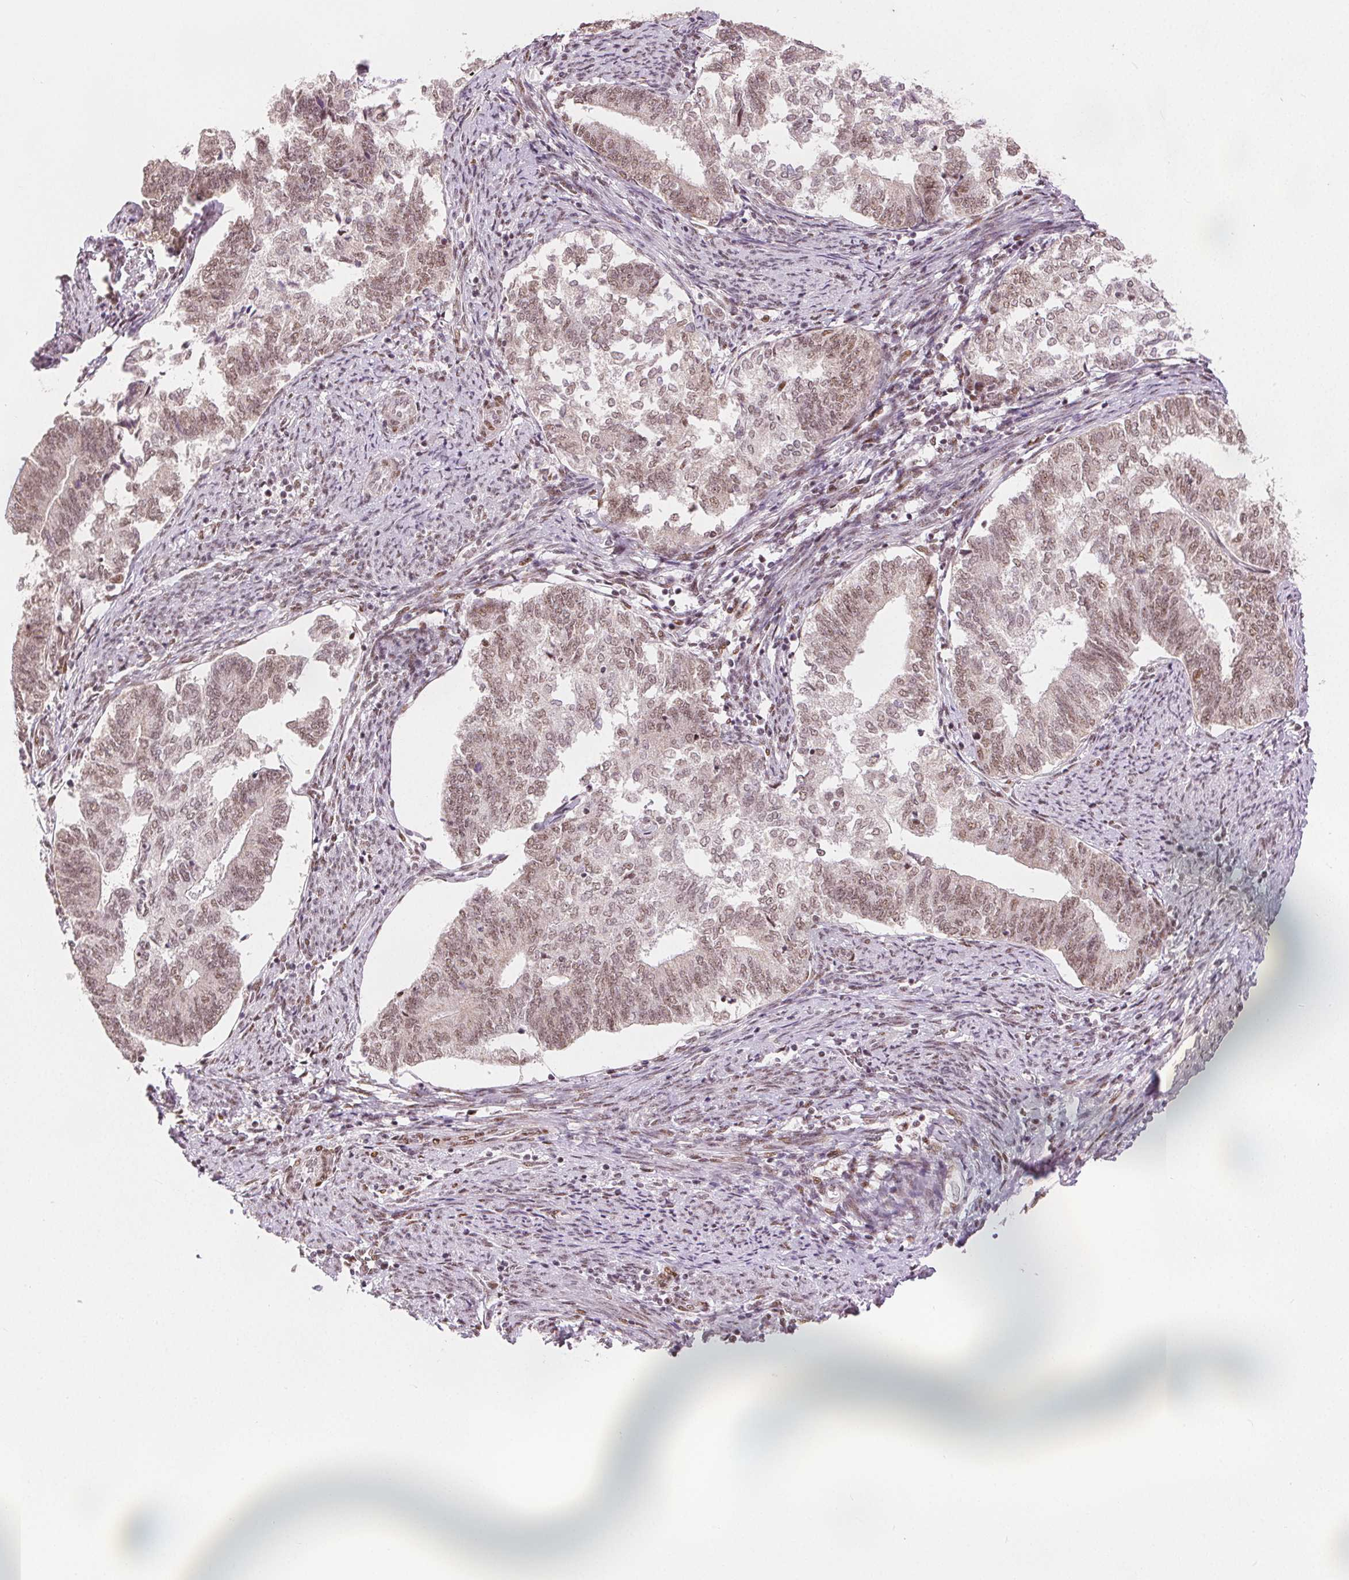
{"staining": {"intensity": "moderate", "quantity": ">75%", "location": "nuclear"}, "tissue": "endometrial cancer", "cell_type": "Tumor cells", "image_type": "cancer", "snomed": [{"axis": "morphology", "description": "Adenocarcinoma, NOS"}, {"axis": "topography", "description": "Endometrium"}], "caption": "There is medium levels of moderate nuclear positivity in tumor cells of endometrial cancer, as demonstrated by immunohistochemical staining (brown color).", "gene": "ZNF703", "patient": {"sex": "female", "age": 65}}